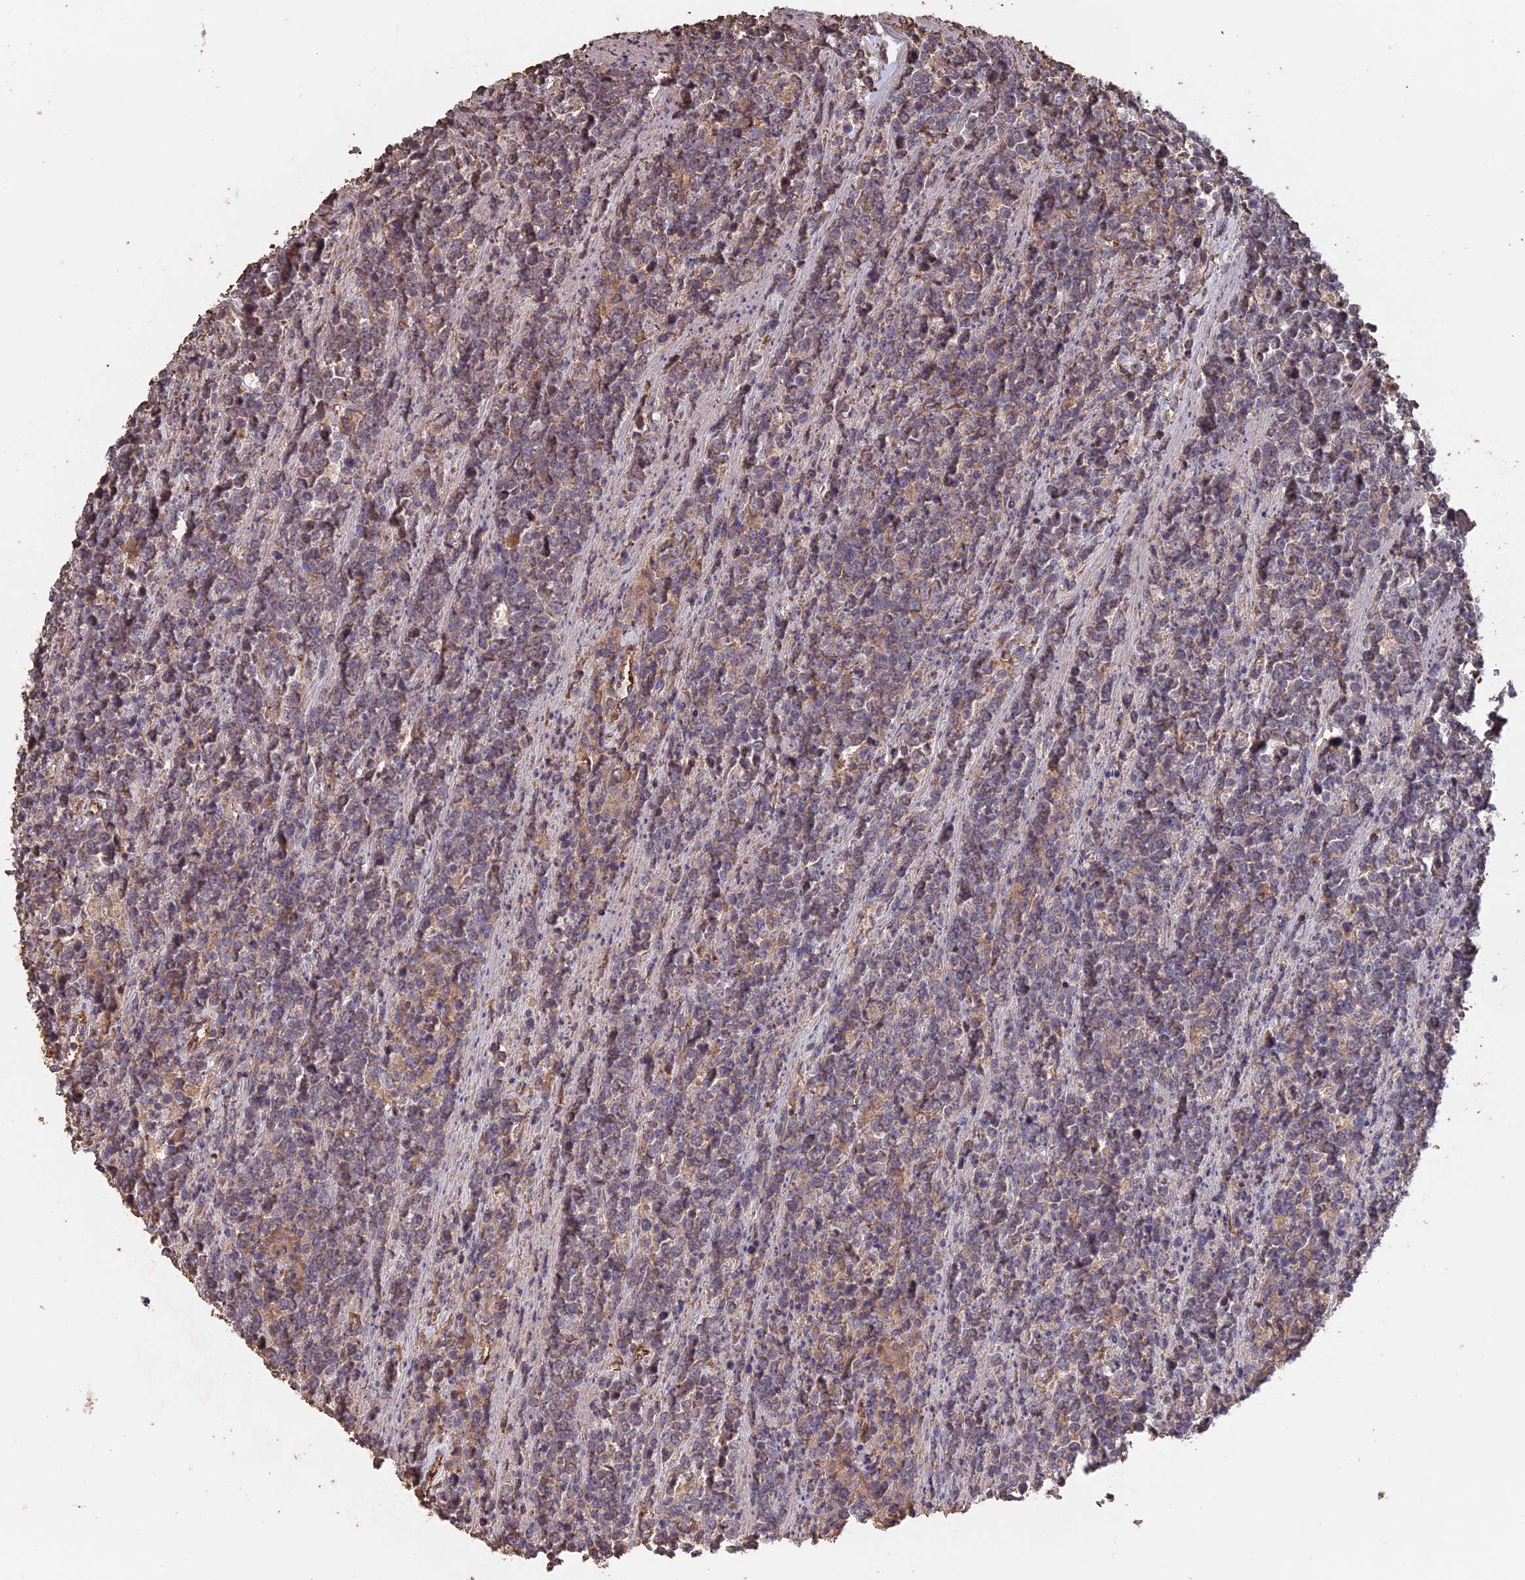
{"staining": {"intensity": "weak", "quantity": "25%-75%", "location": "cytoplasmic/membranous"}, "tissue": "lymphoma", "cell_type": "Tumor cells", "image_type": "cancer", "snomed": [{"axis": "morphology", "description": "Malignant lymphoma, non-Hodgkin's type, High grade"}, {"axis": "topography", "description": "Small intestine"}], "caption": "A micrograph of malignant lymphoma, non-Hodgkin's type (high-grade) stained for a protein shows weak cytoplasmic/membranous brown staining in tumor cells.", "gene": "PIGQ", "patient": {"sex": "male", "age": 8}}